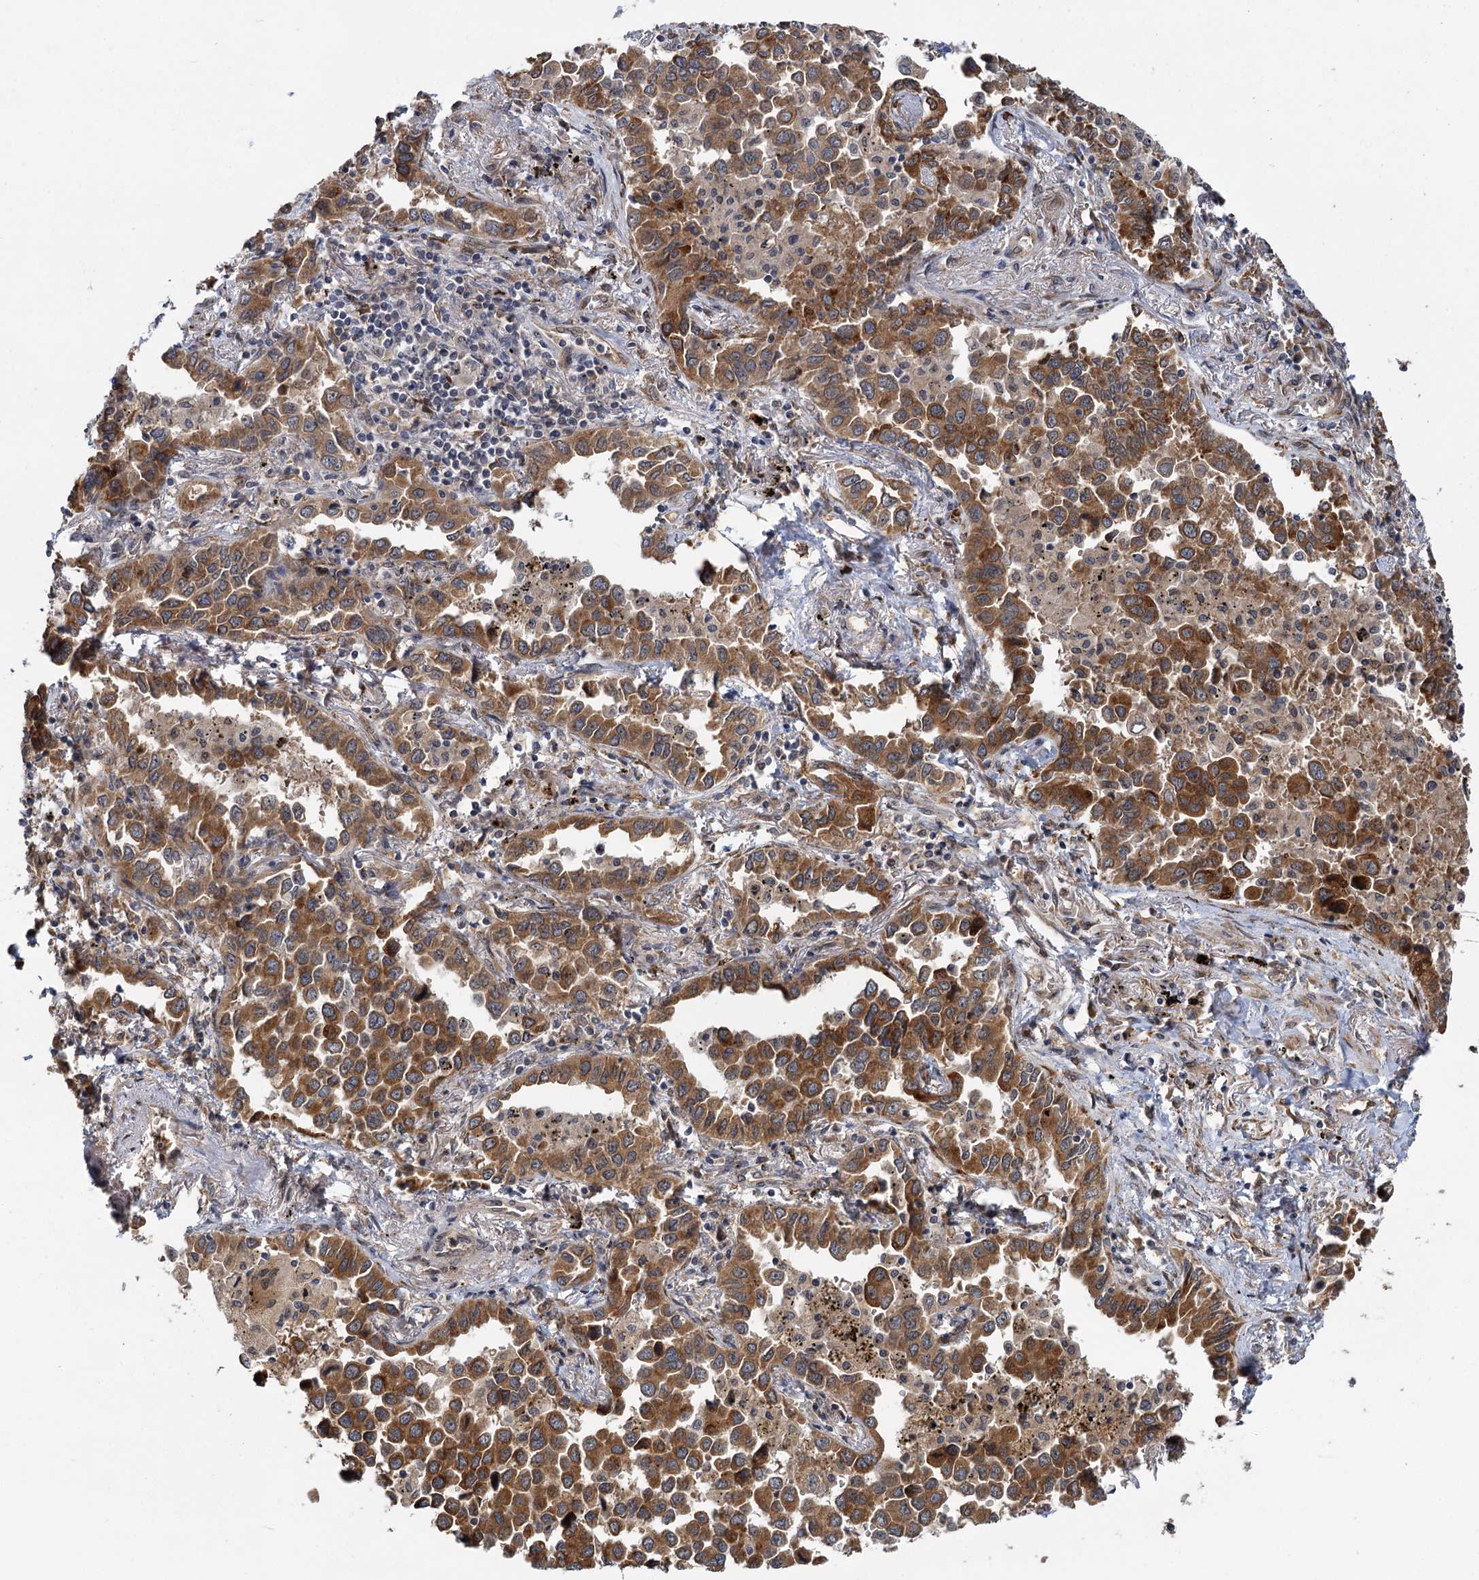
{"staining": {"intensity": "strong", "quantity": ">75%", "location": "cytoplasmic/membranous"}, "tissue": "lung cancer", "cell_type": "Tumor cells", "image_type": "cancer", "snomed": [{"axis": "morphology", "description": "Adenocarcinoma, NOS"}, {"axis": "topography", "description": "Lung"}], "caption": "Immunohistochemistry photomicrograph of human adenocarcinoma (lung) stained for a protein (brown), which displays high levels of strong cytoplasmic/membranous staining in about >75% of tumor cells.", "gene": "APBA2", "patient": {"sex": "male", "age": 67}}